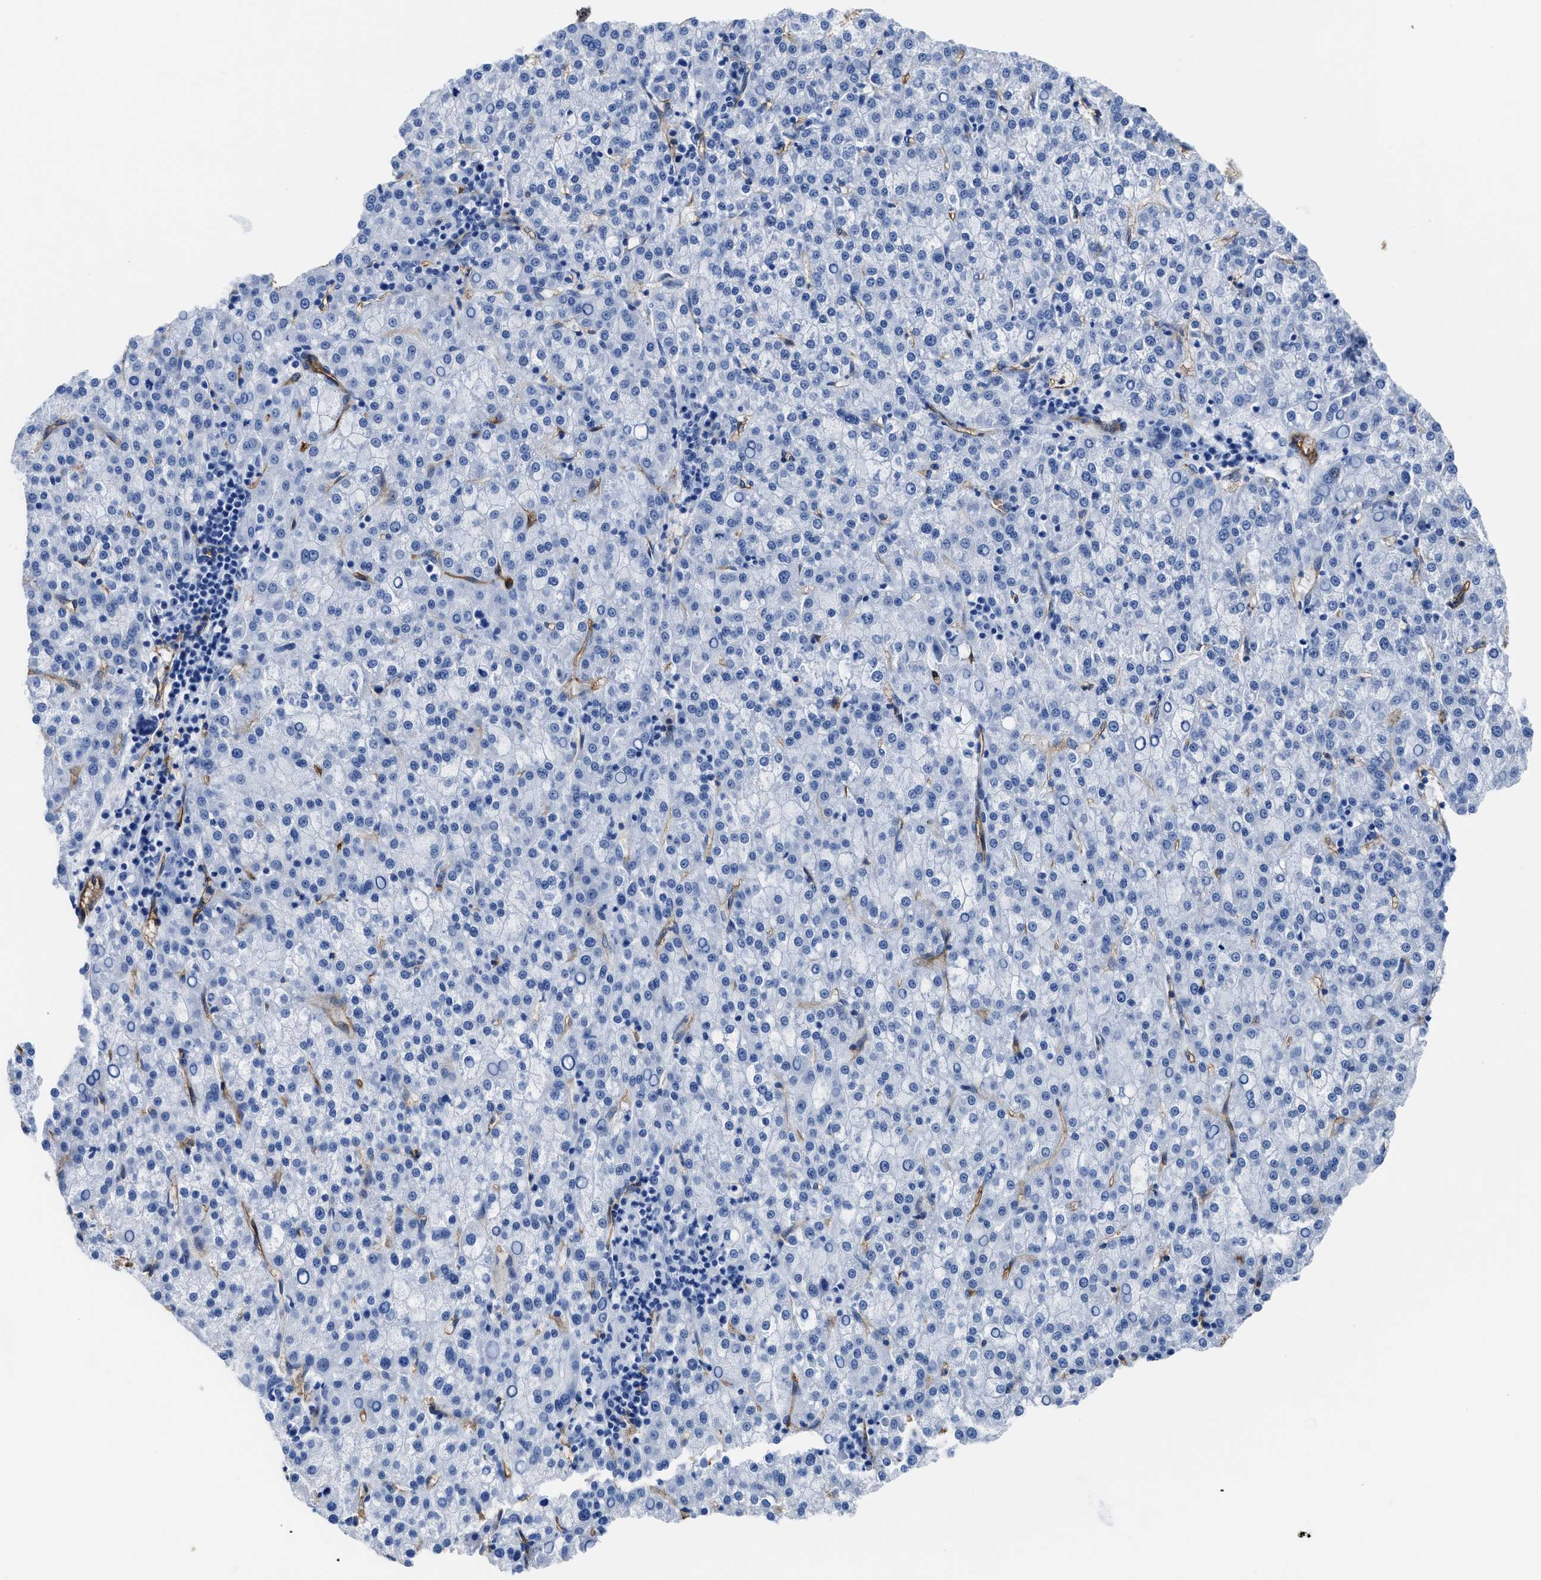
{"staining": {"intensity": "negative", "quantity": "none", "location": "none"}, "tissue": "liver cancer", "cell_type": "Tumor cells", "image_type": "cancer", "snomed": [{"axis": "morphology", "description": "Carcinoma, Hepatocellular, NOS"}, {"axis": "topography", "description": "Liver"}], "caption": "This is an immunohistochemistry histopathology image of liver cancer (hepatocellular carcinoma). There is no positivity in tumor cells.", "gene": "AQP1", "patient": {"sex": "female", "age": 58}}